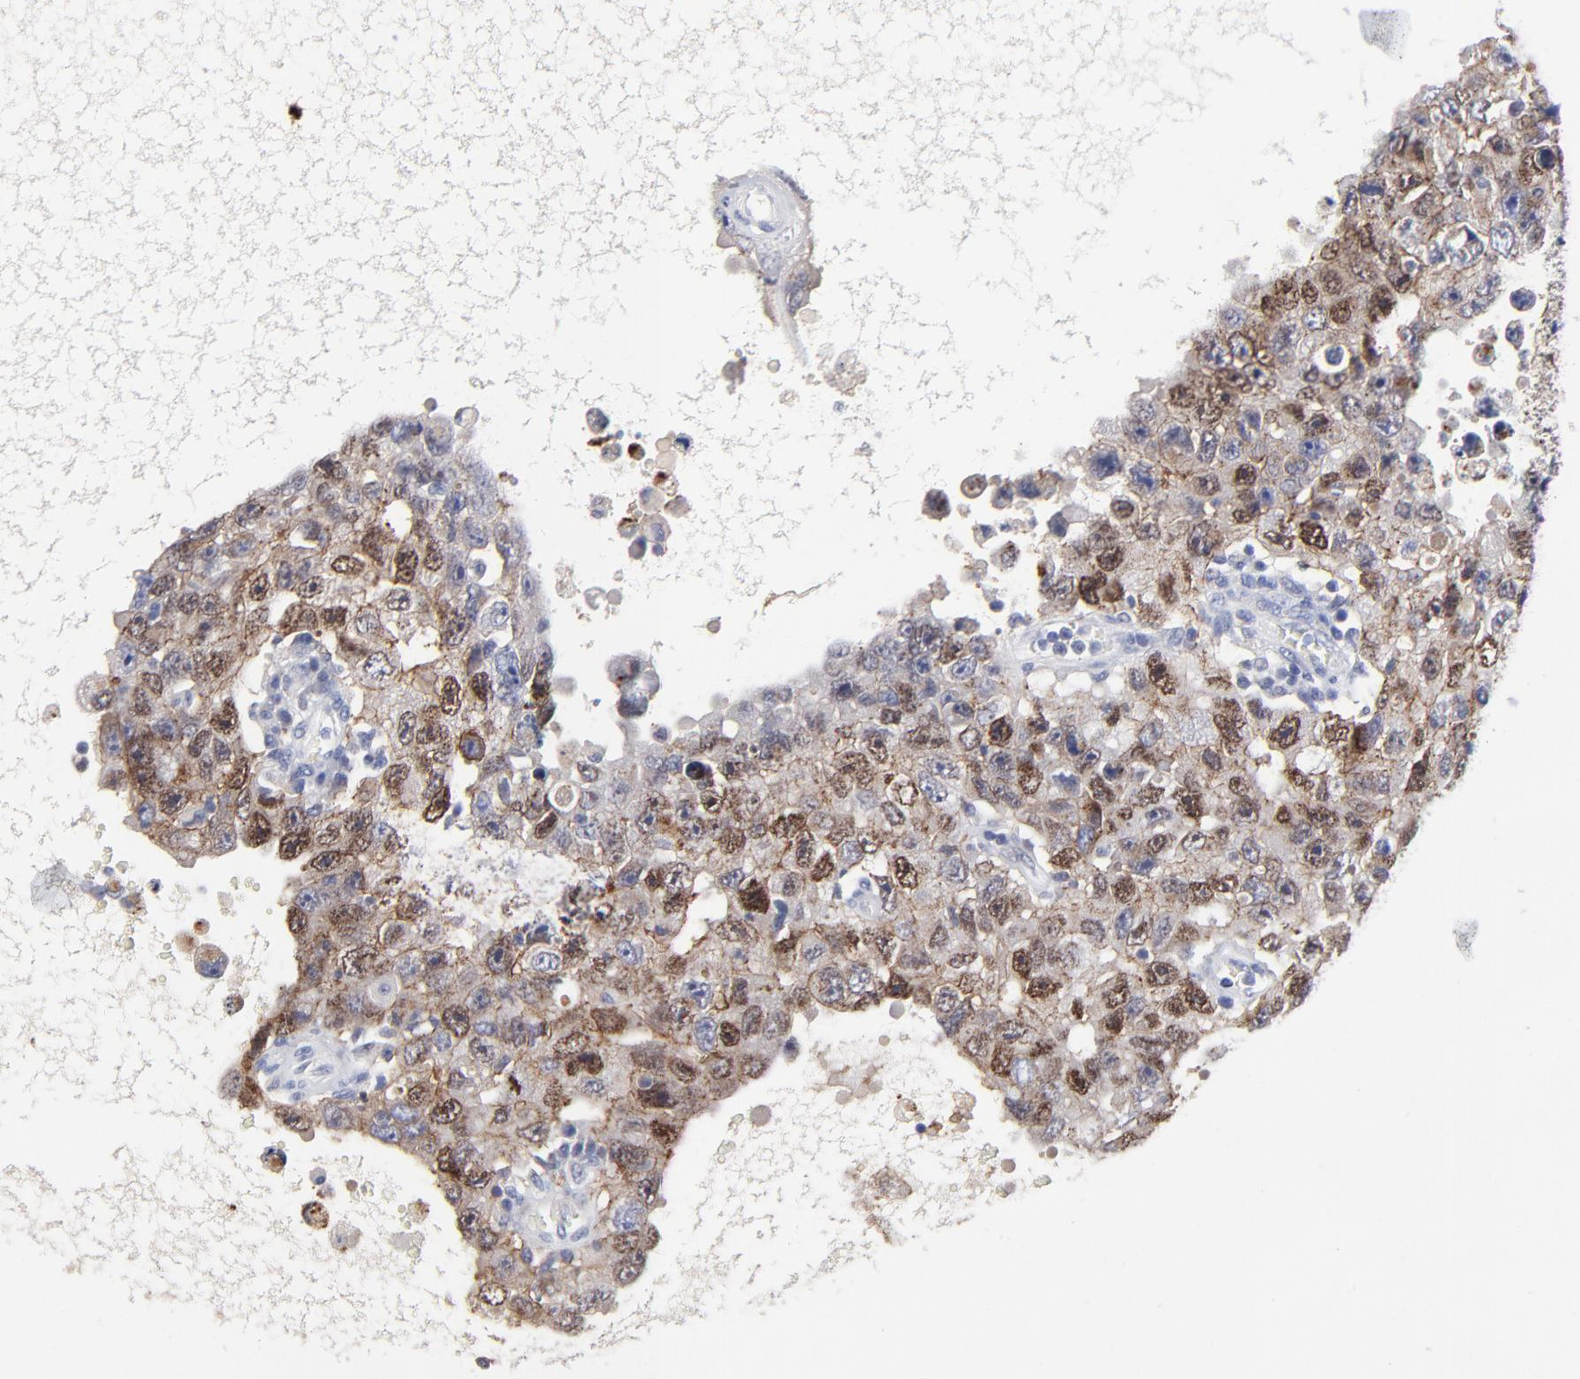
{"staining": {"intensity": "moderate", "quantity": "25%-75%", "location": "cytoplasmic/membranous,nuclear"}, "tissue": "testis cancer", "cell_type": "Tumor cells", "image_type": "cancer", "snomed": [{"axis": "morphology", "description": "Carcinoma, Embryonal, NOS"}, {"axis": "topography", "description": "Testis"}], "caption": "Immunohistochemistry (IHC) of testis cancer demonstrates medium levels of moderate cytoplasmic/membranous and nuclear expression in about 25%-75% of tumor cells. (IHC, brightfield microscopy, high magnification).", "gene": "CXADR", "patient": {"sex": "male", "age": 26}}